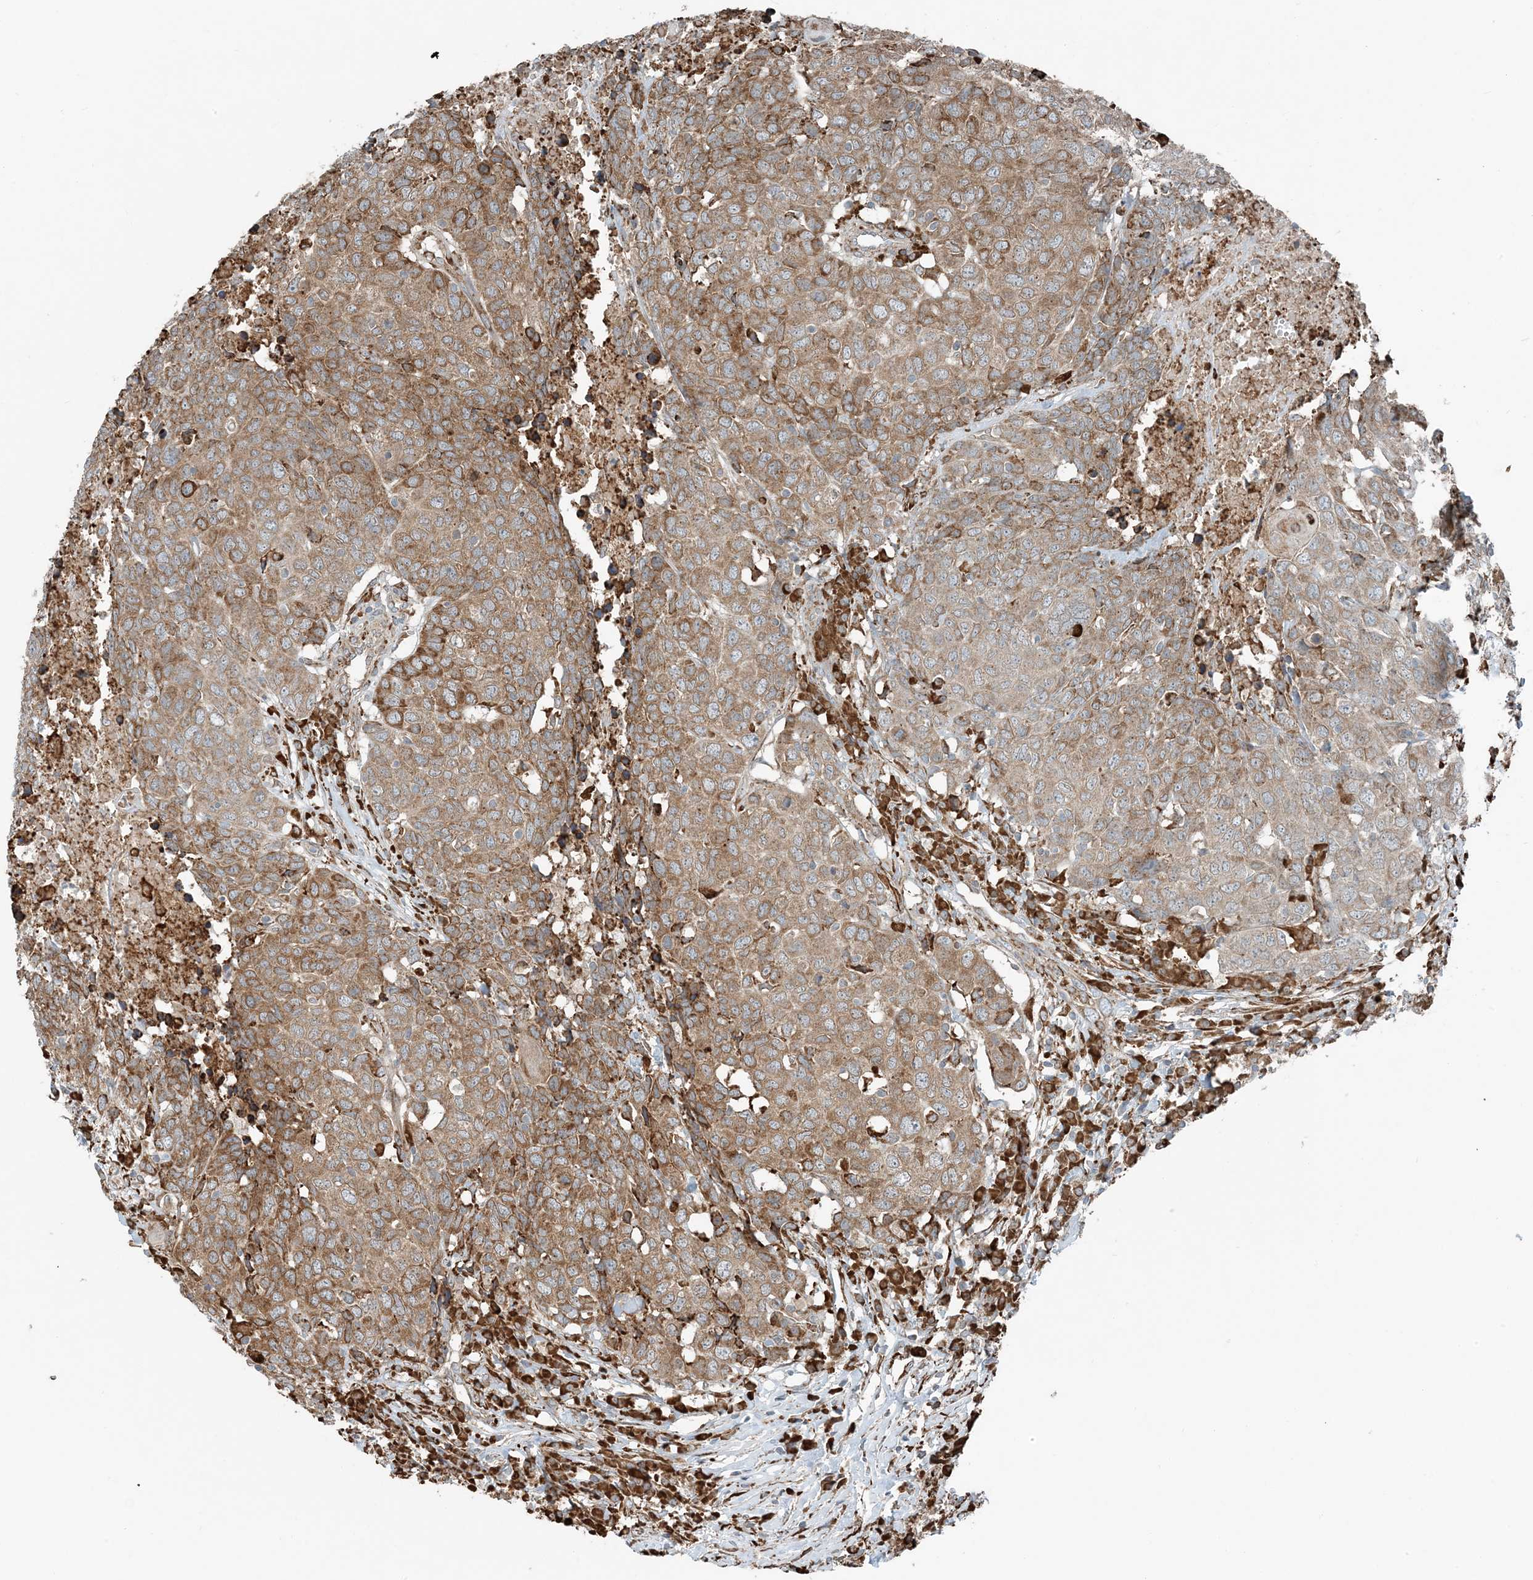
{"staining": {"intensity": "moderate", "quantity": ">75%", "location": "cytoplasmic/membranous"}, "tissue": "head and neck cancer", "cell_type": "Tumor cells", "image_type": "cancer", "snomed": [{"axis": "morphology", "description": "Squamous cell carcinoma, NOS"}, {"axis": "topography", "description": "Head-Neck"}], "caption": "Immunohistochemical staining of human head and neck cancer displays medium levels of moderate cytoplasmic/membranous protein staining in about >75% of tumor cells.", "gene": "CERKL", "patient": {"sex": "male", "age": 66}}